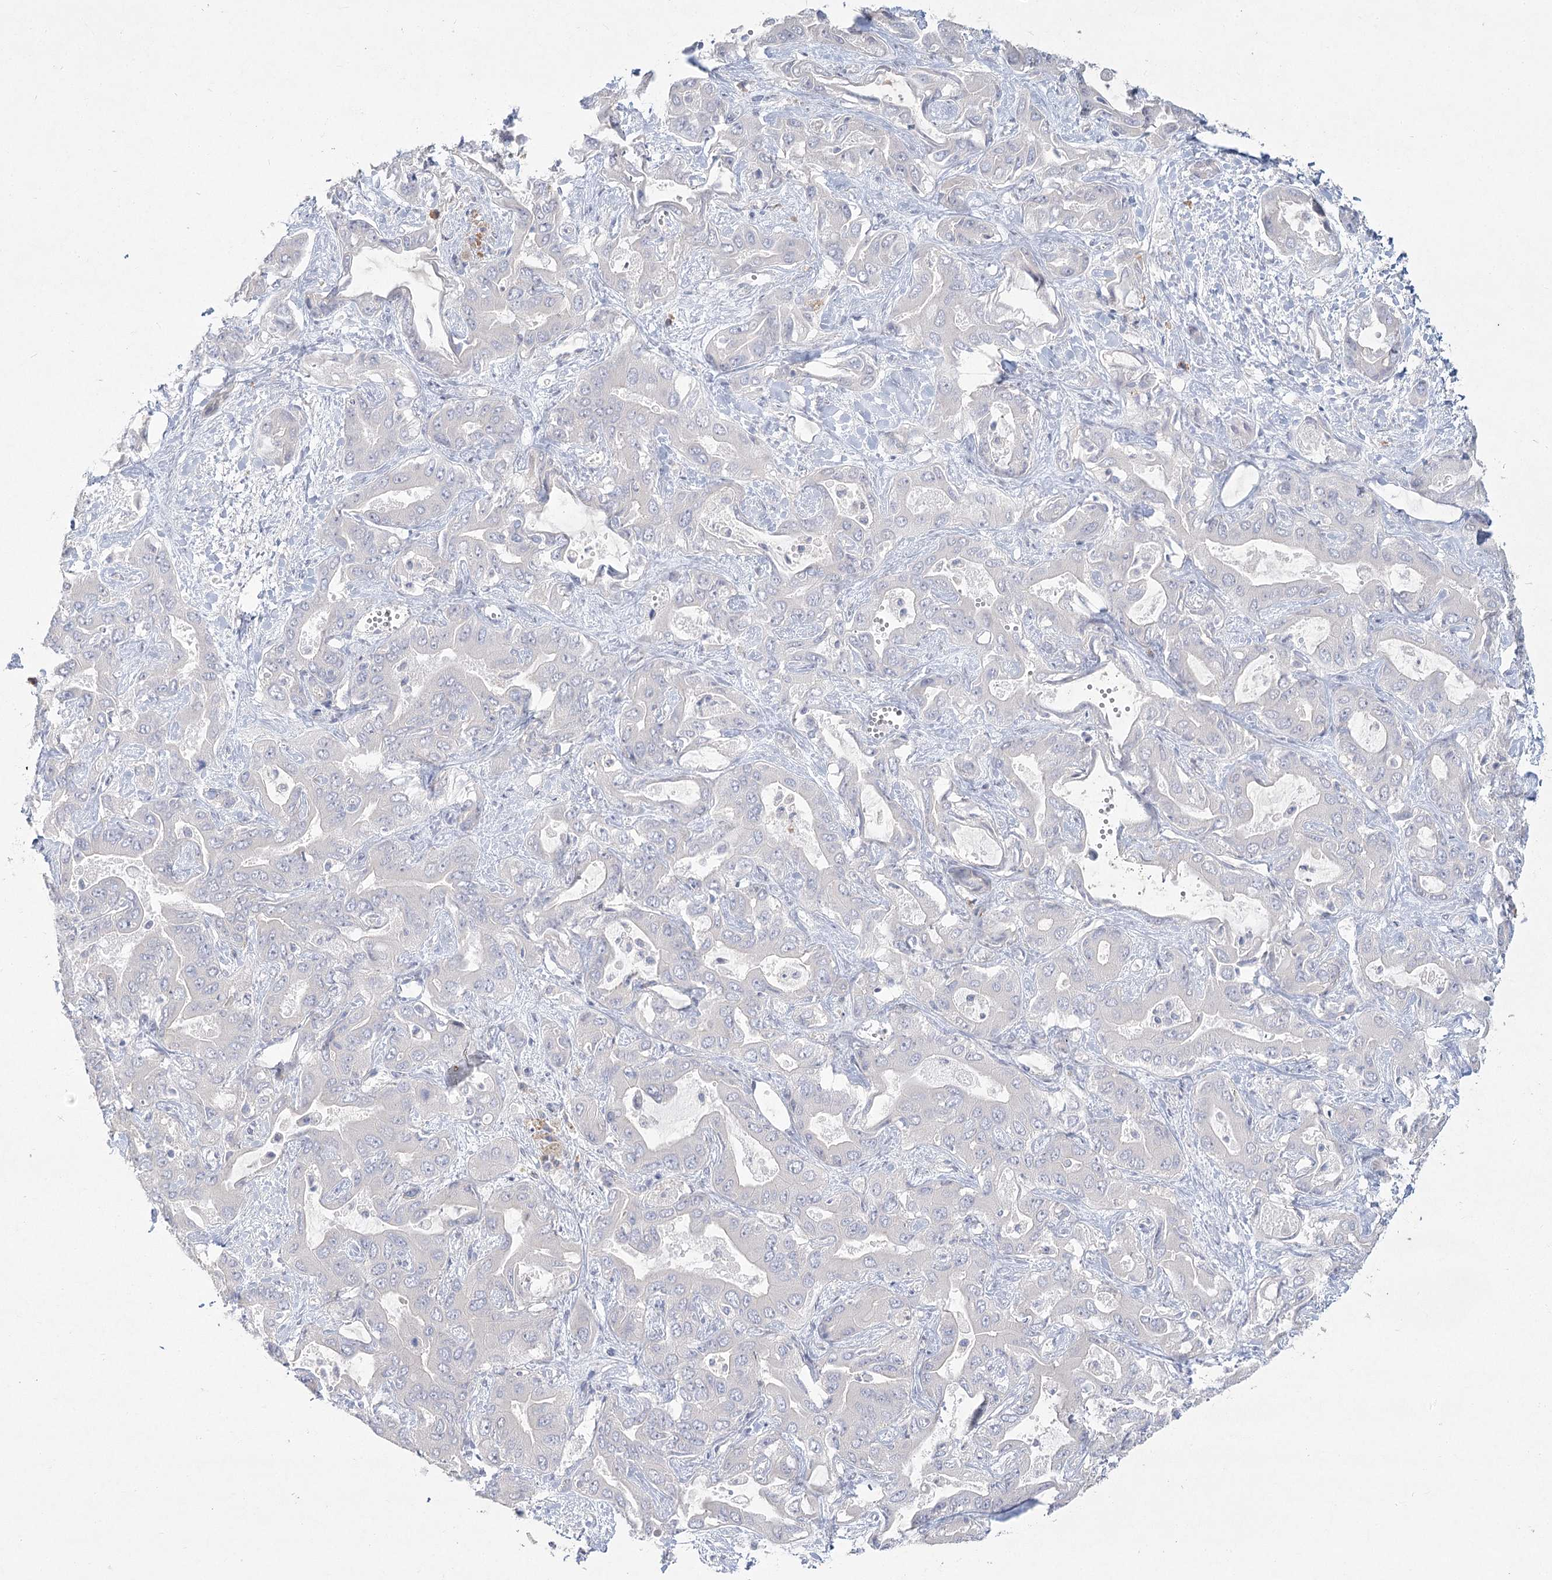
{"staining": {"intensity": "negative", "quantity": "none", "location": "none"}, "tissue": "liver cancer", "cell_type": "Tumor cells", "image_type": "cancer", "snomed": [{"axis": "morphology", "description": "Cholangiocarcinoma"}, {"axis": "topography", "description": "Liver"}], "caption": "Immunohistochemical staining of human liver cancer (cholangiocarcinoma) displays no significant positivity in tumor cells.", "gene": "CAMTA1", "patient": {"sex": "female", "age": 52}}